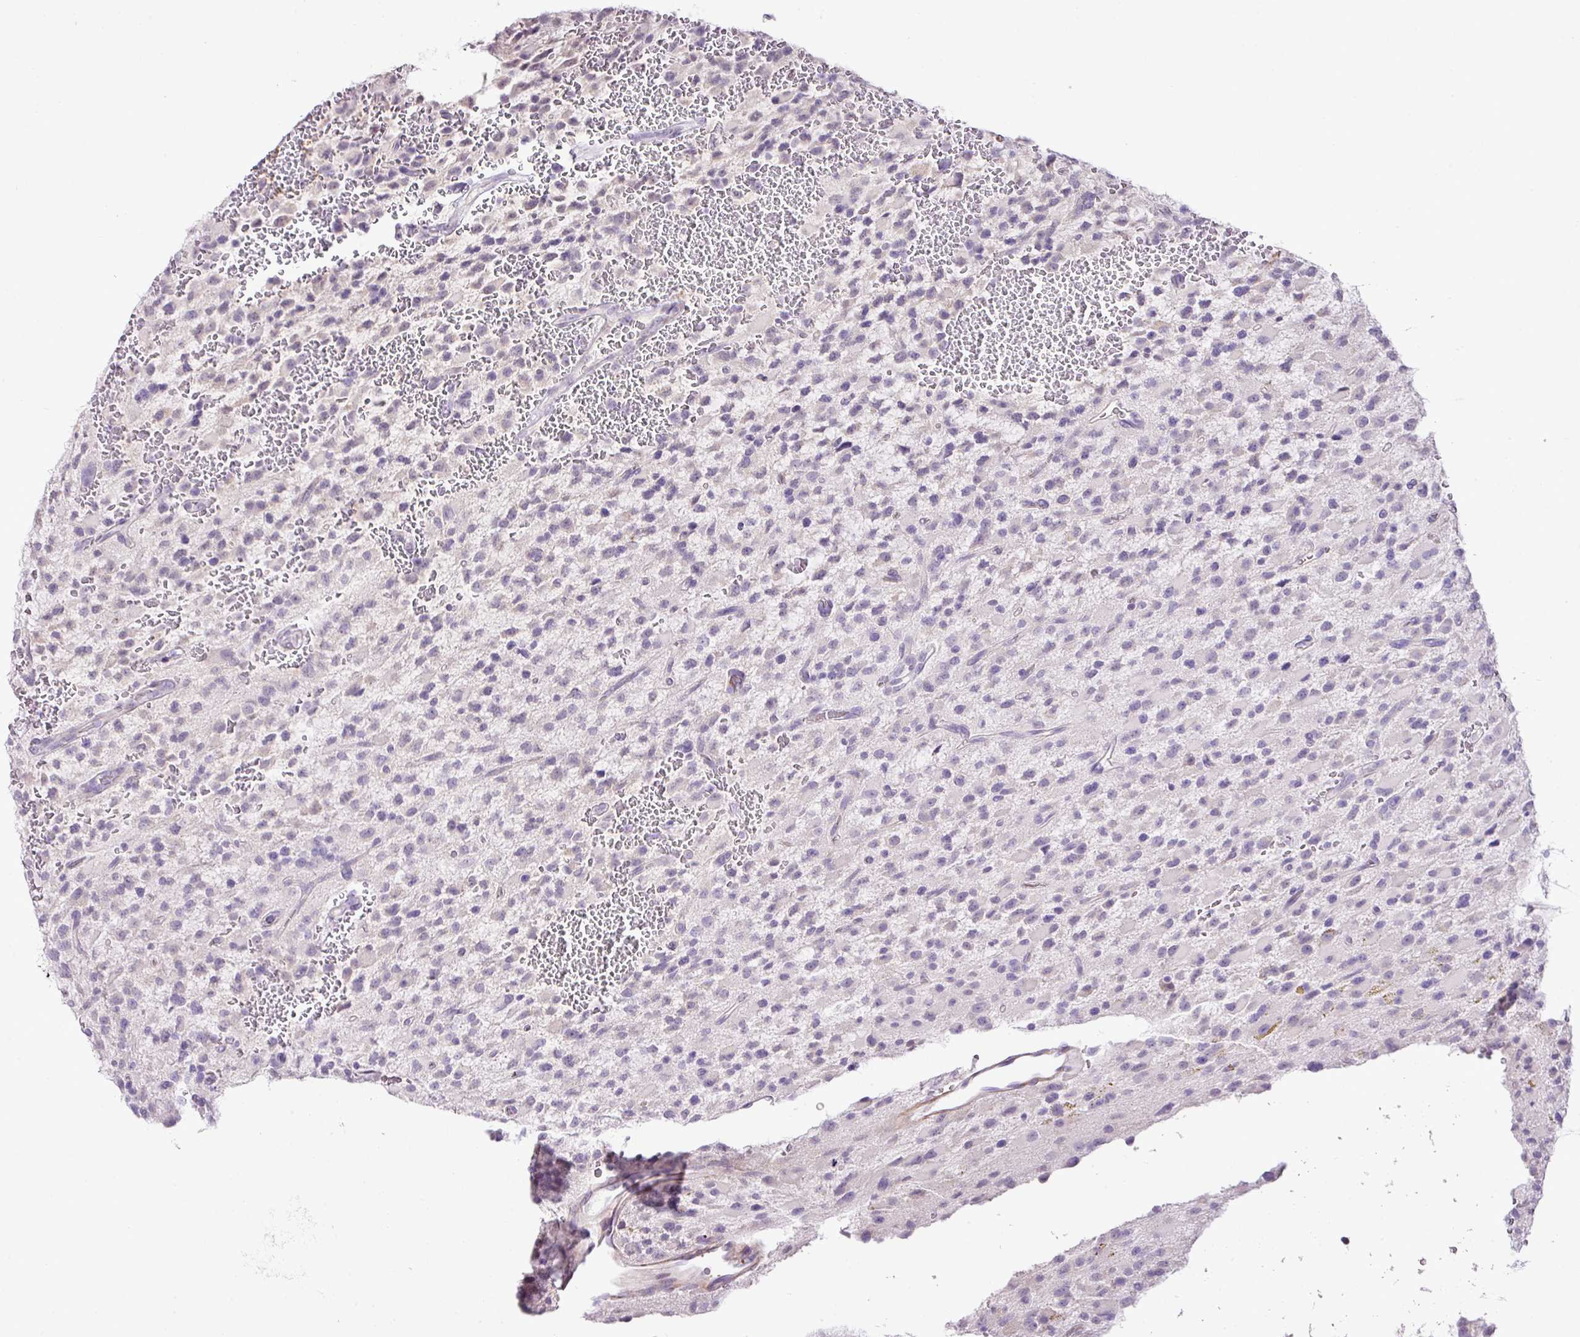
{"staining": {"intensity": "negative", "quantity": "none", "location": "none"}, "tissue": "glioma", "cell_type": "Tumor cells", "image_type": "cancer", "snomed": [{"axis": "morphology", "description": "Glioma, malignant, High grade"}, {"axis": "topography", "description": "Brain"}], "caption": "The histopathology image displays no staining of tumor cells in malignant glioma (high-grade). Brightfield microscopy of IHC stained with DAB (brown) and hematoxylin (blue), captured at high magnification.", "gene": "DIP2A", "patient": {"sex": "male", "age": 34}}